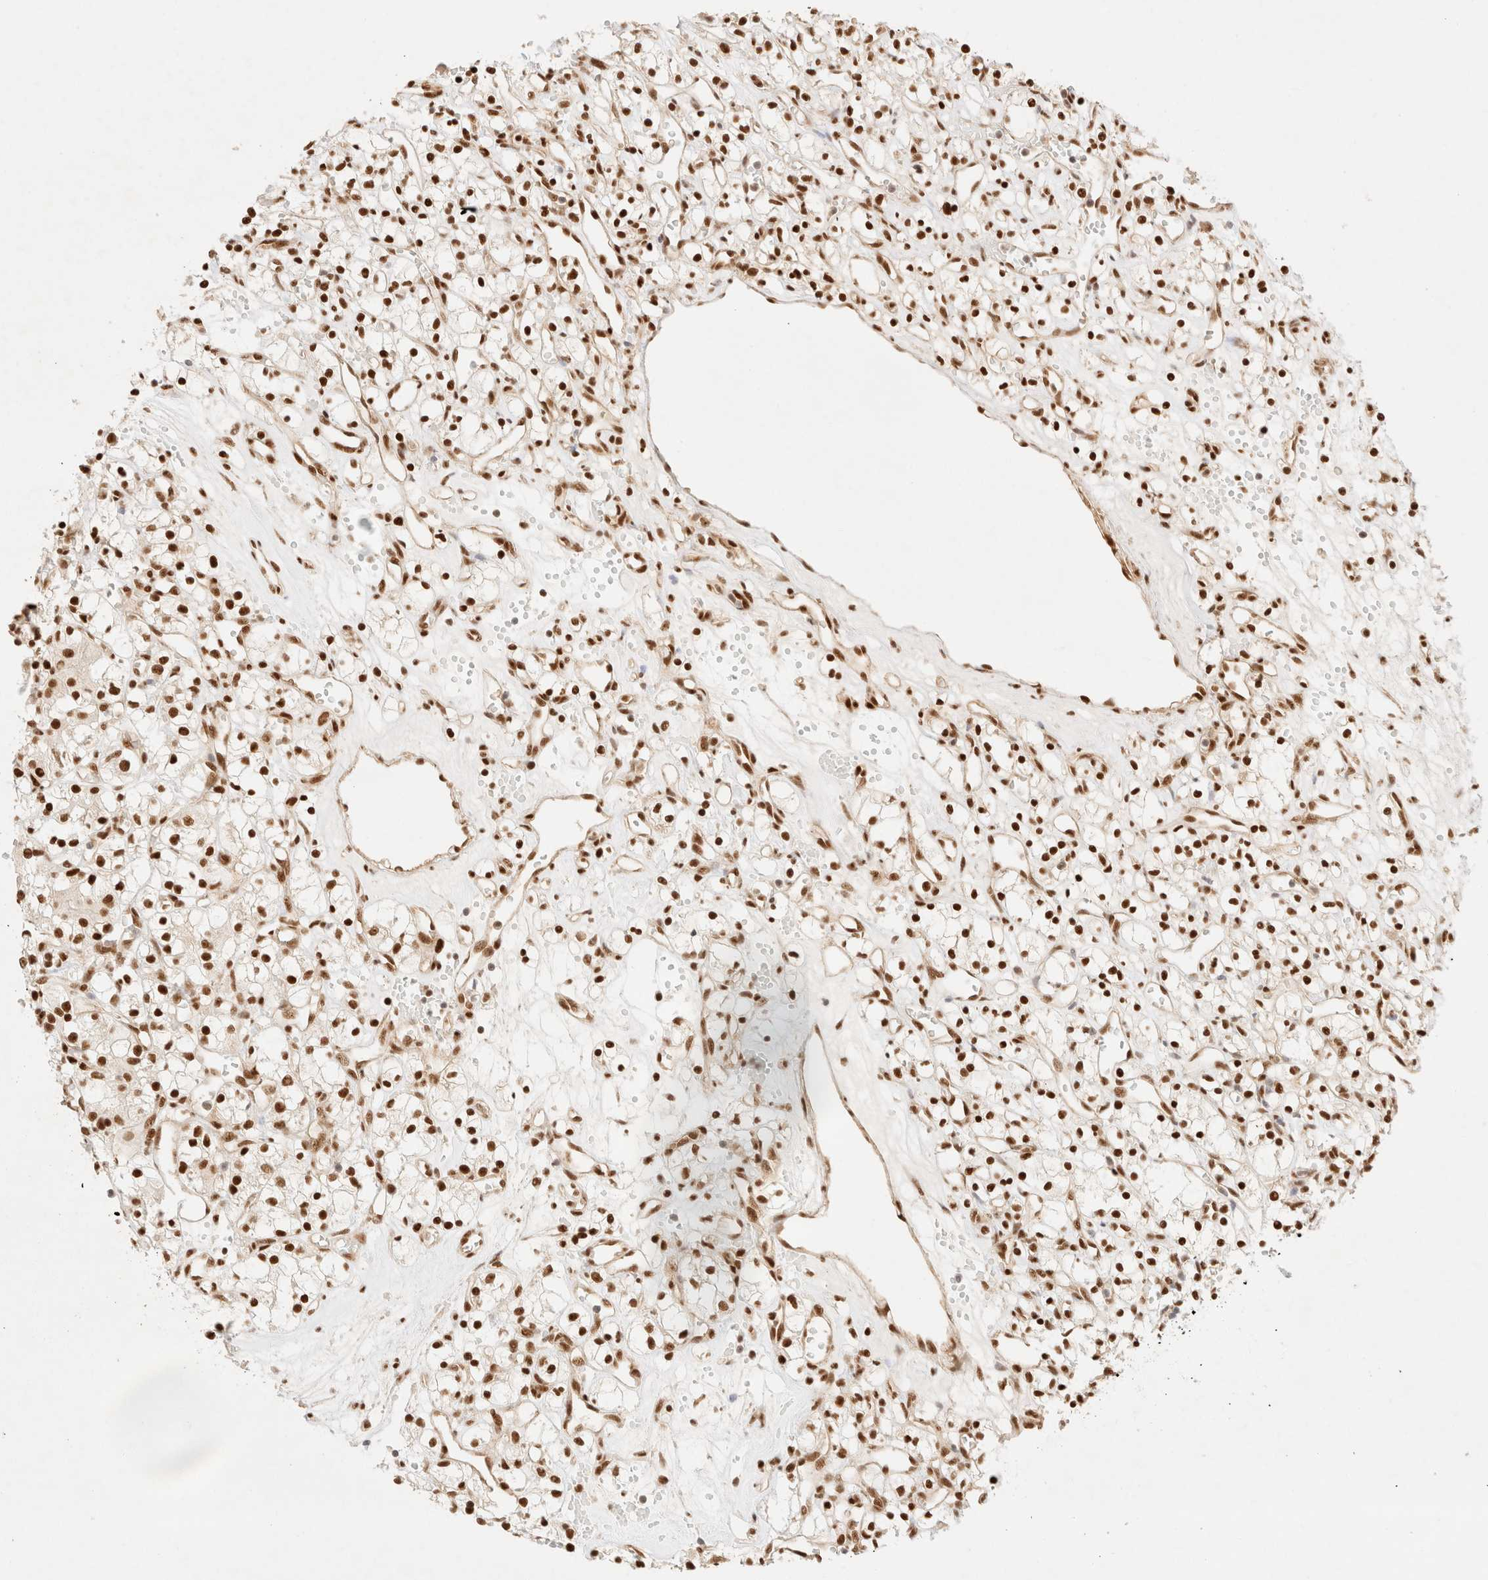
{"staining": {"intensity": "strong", "quantity": ">75%", "location": "nuclear"}, "tissue": "renal cancer", "cell_type": "Tumor cells", "image_type": "cancer", "snomed": [{"axis": "morphology", "description": "Adenocarcinoma, NOS"}, {"axis": "topography", "description": "Kidney"}], "caption": "Immunohistochemistry (DAB (3,3'-diaminobenzidine)) staining of adenocarcinoma (renal) demonstrates strong nuclear protein expression in approximately >75% of tumor cells. (IHC, brightfield microscopy, high magnification).", "gene": "ZNF768", "patient": {"sex": "female", "age": 59}}